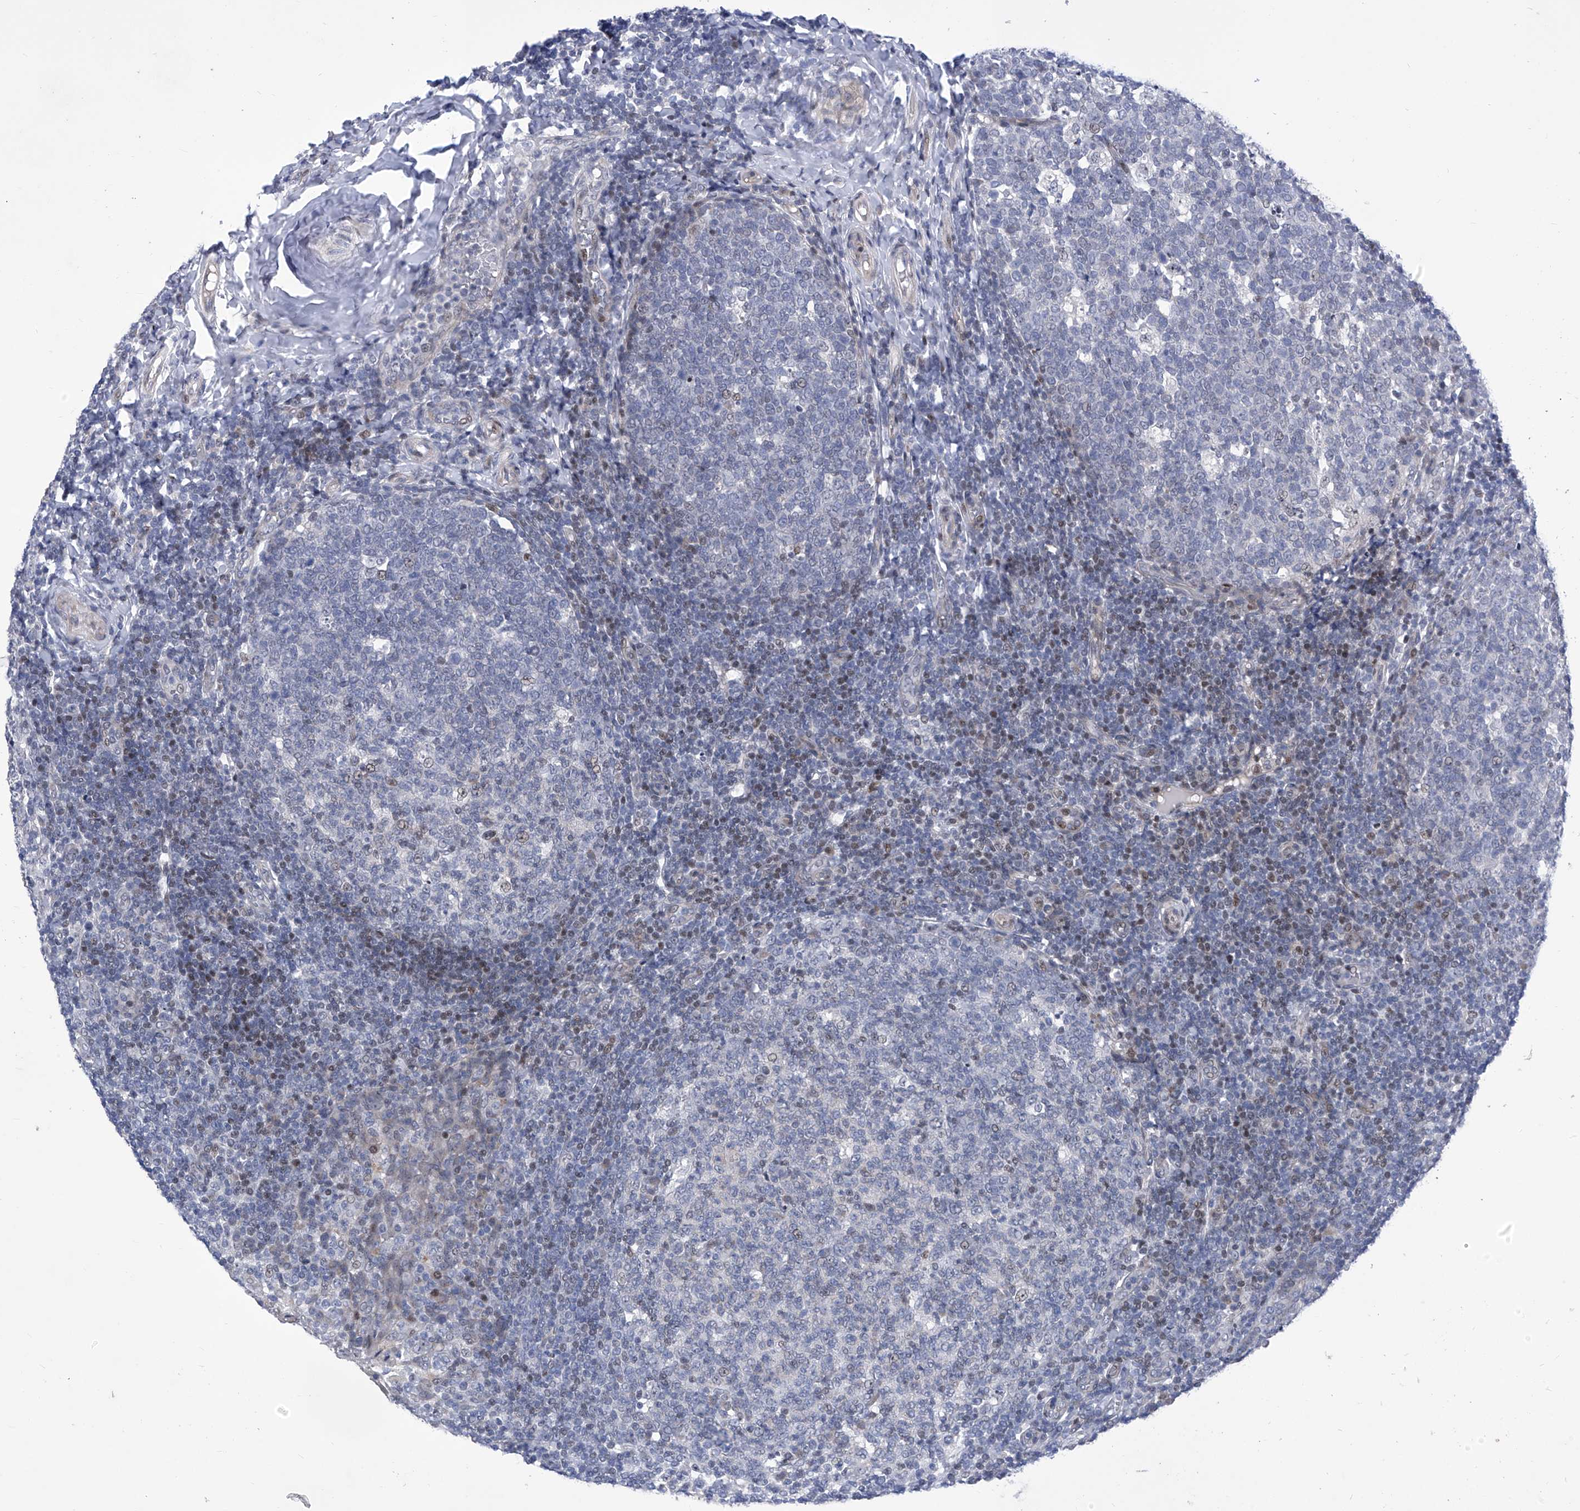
{"staining": {"intensity": "weak", "quantity": "<25%", "location": "nuclear"}, "tissue": "tonsil", "cell_type": "Germinal center cells", "image_type": "normal", "snomed": [{"axis": "morphology", "description": "Normal tissue, NOS"}, {"axis": "topography", "description": "Tonsil"}], "caption": "The immunohistochemistry (IHC) photomicrograph has no significant expression in germinal center cells of tonsil. The staining is performed using DAB brown chromogen with nuclei counter-stained in using hematoxylin.", "gene": "NUFIP1", "patient": {"sex": "female", "age": 19}}